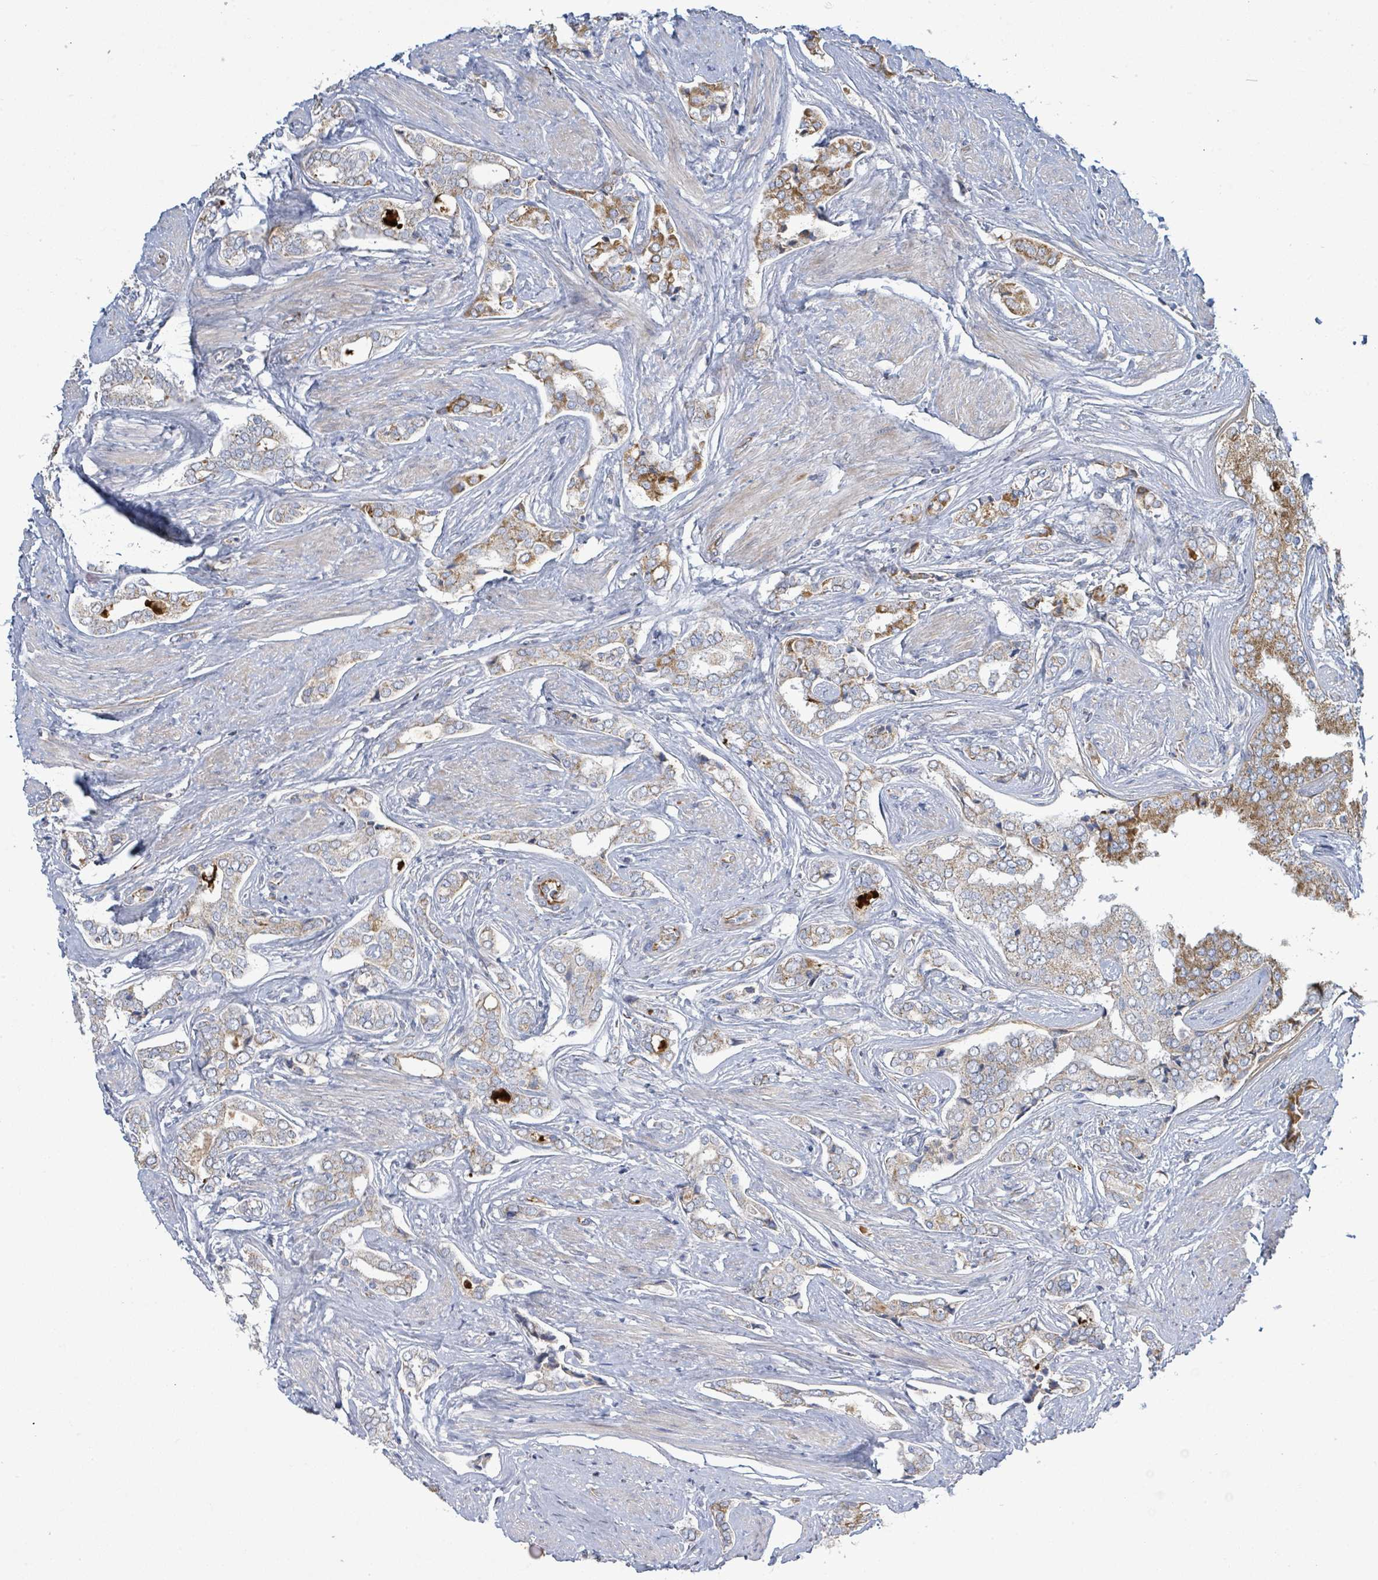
{"staining": {"intensity": "moderate", "quantity": "25%-75%", "location": "cytoplasmic/membranous"}, "tissue": "prostate cancer", "cell_type": "Tumor cells", "image_type": "cancer", "snomed": [{"axis": "morphology", "description": "Adenocarcinoma, High grade"}, {"axis": "topography", "description": "Prostate"}], "caption": "A histopathology image of human prostate cancer stained for a protein displays moderate cytoplasmic/membranous brown staining in tumor cells. (Brightfield microscopy of DAB IHC at high magnification).", "gene": "ALG12", "patient": {"sex": "male", "age": 71}}